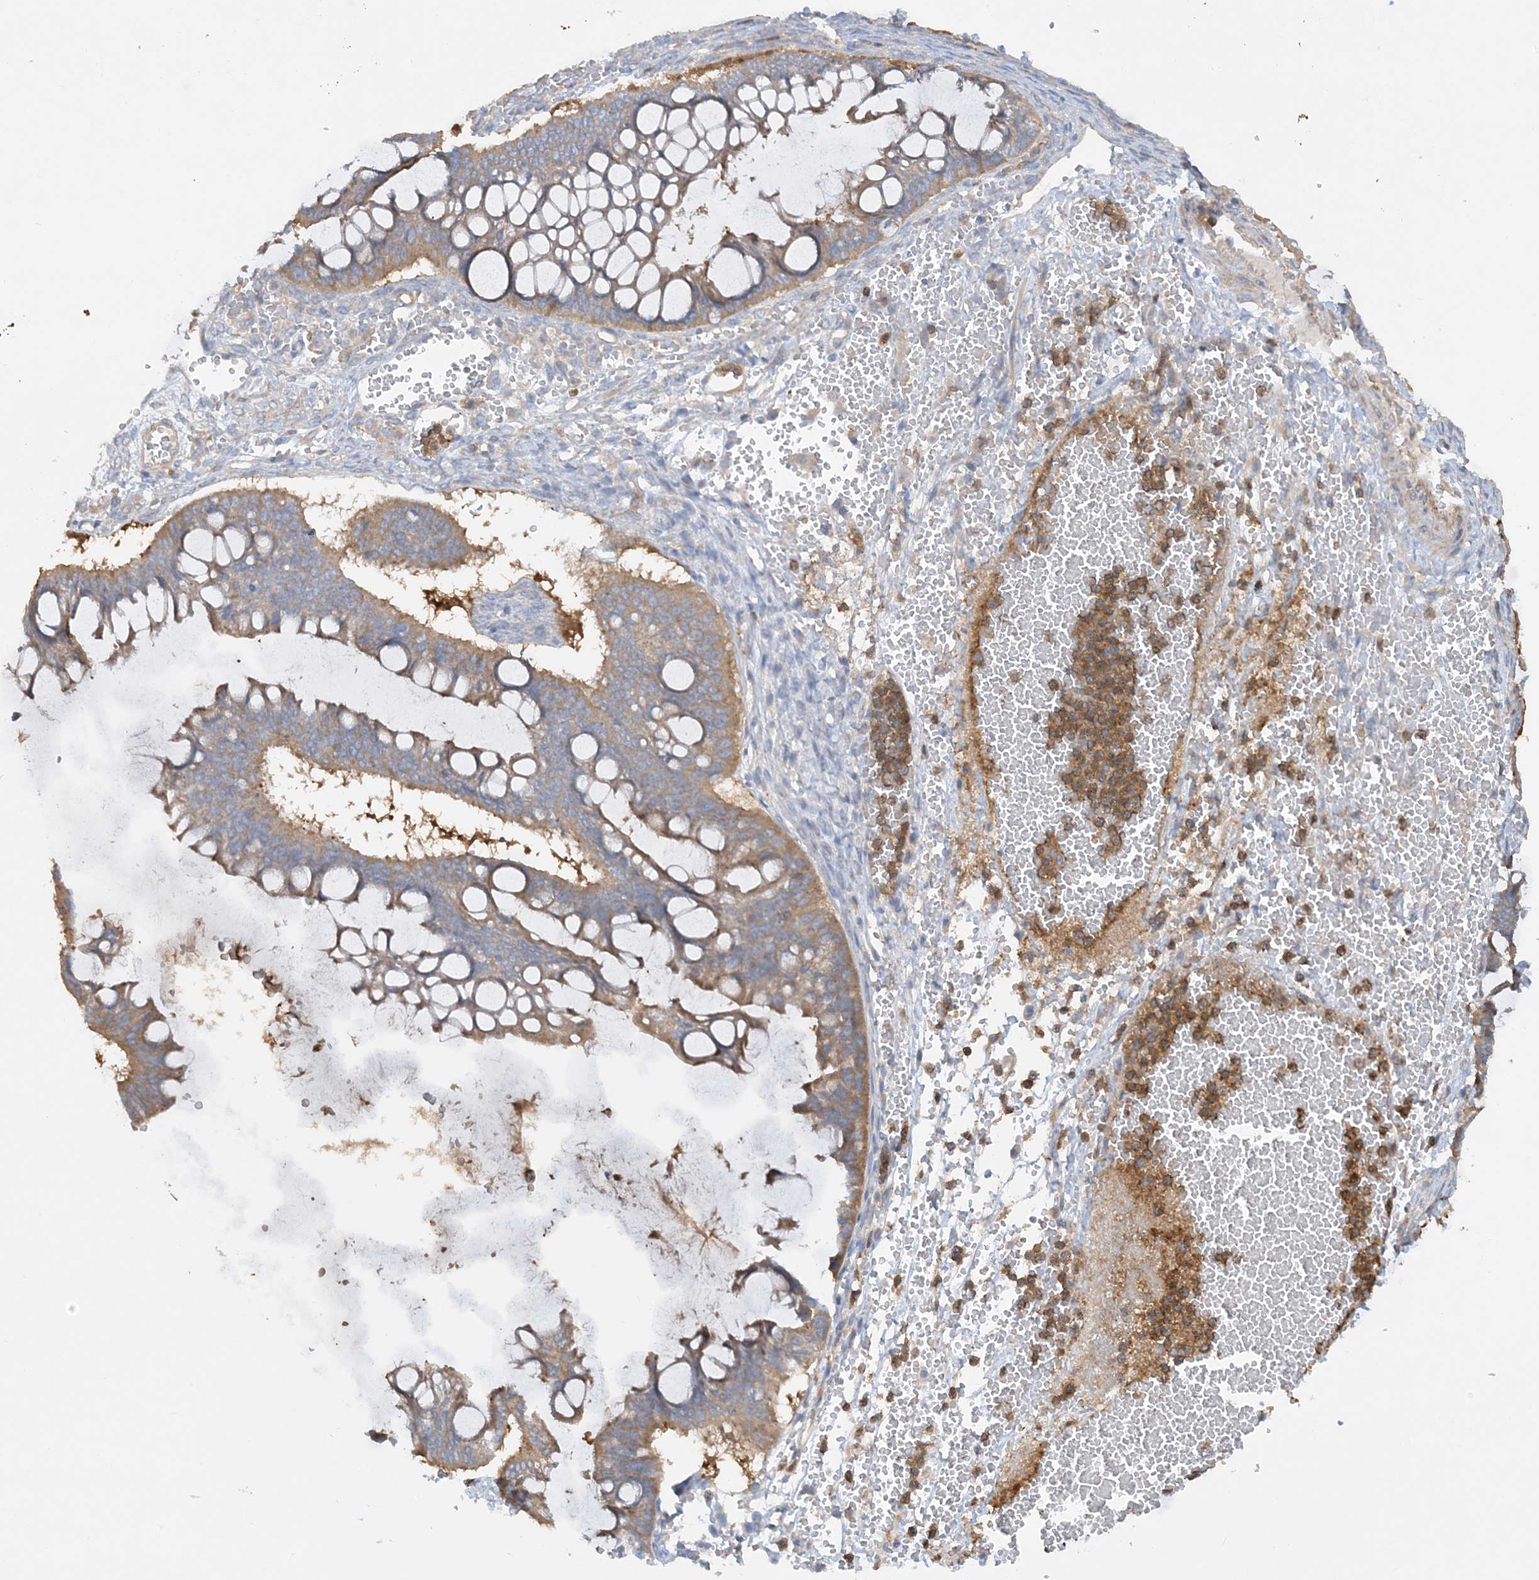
{"staining": {"intensity": "weak", "quantity": ">75%", "location": "cytoplasmic/membranous"}, "tissue": "ovarian cancer", "cell_type": "Tumor cells", "image_type": "cancer", "snomed": [{"axis": "morphology", "description": "Cystadenocarcinoma, mucinous, NOS"}, {"axis": "topography", "description": "Ovary"}], "caption": "Ovarian cancer (mucinous cystadenocarcinoma) tissue shows weak cytoplasmic/membranous positivity in approximately >75% of tumor cells The protein of interest is shown in brown color, while the nuclei are stained blue.", "gene": "SFMBT2", "patient": {"sex": "female", "age": 73}}